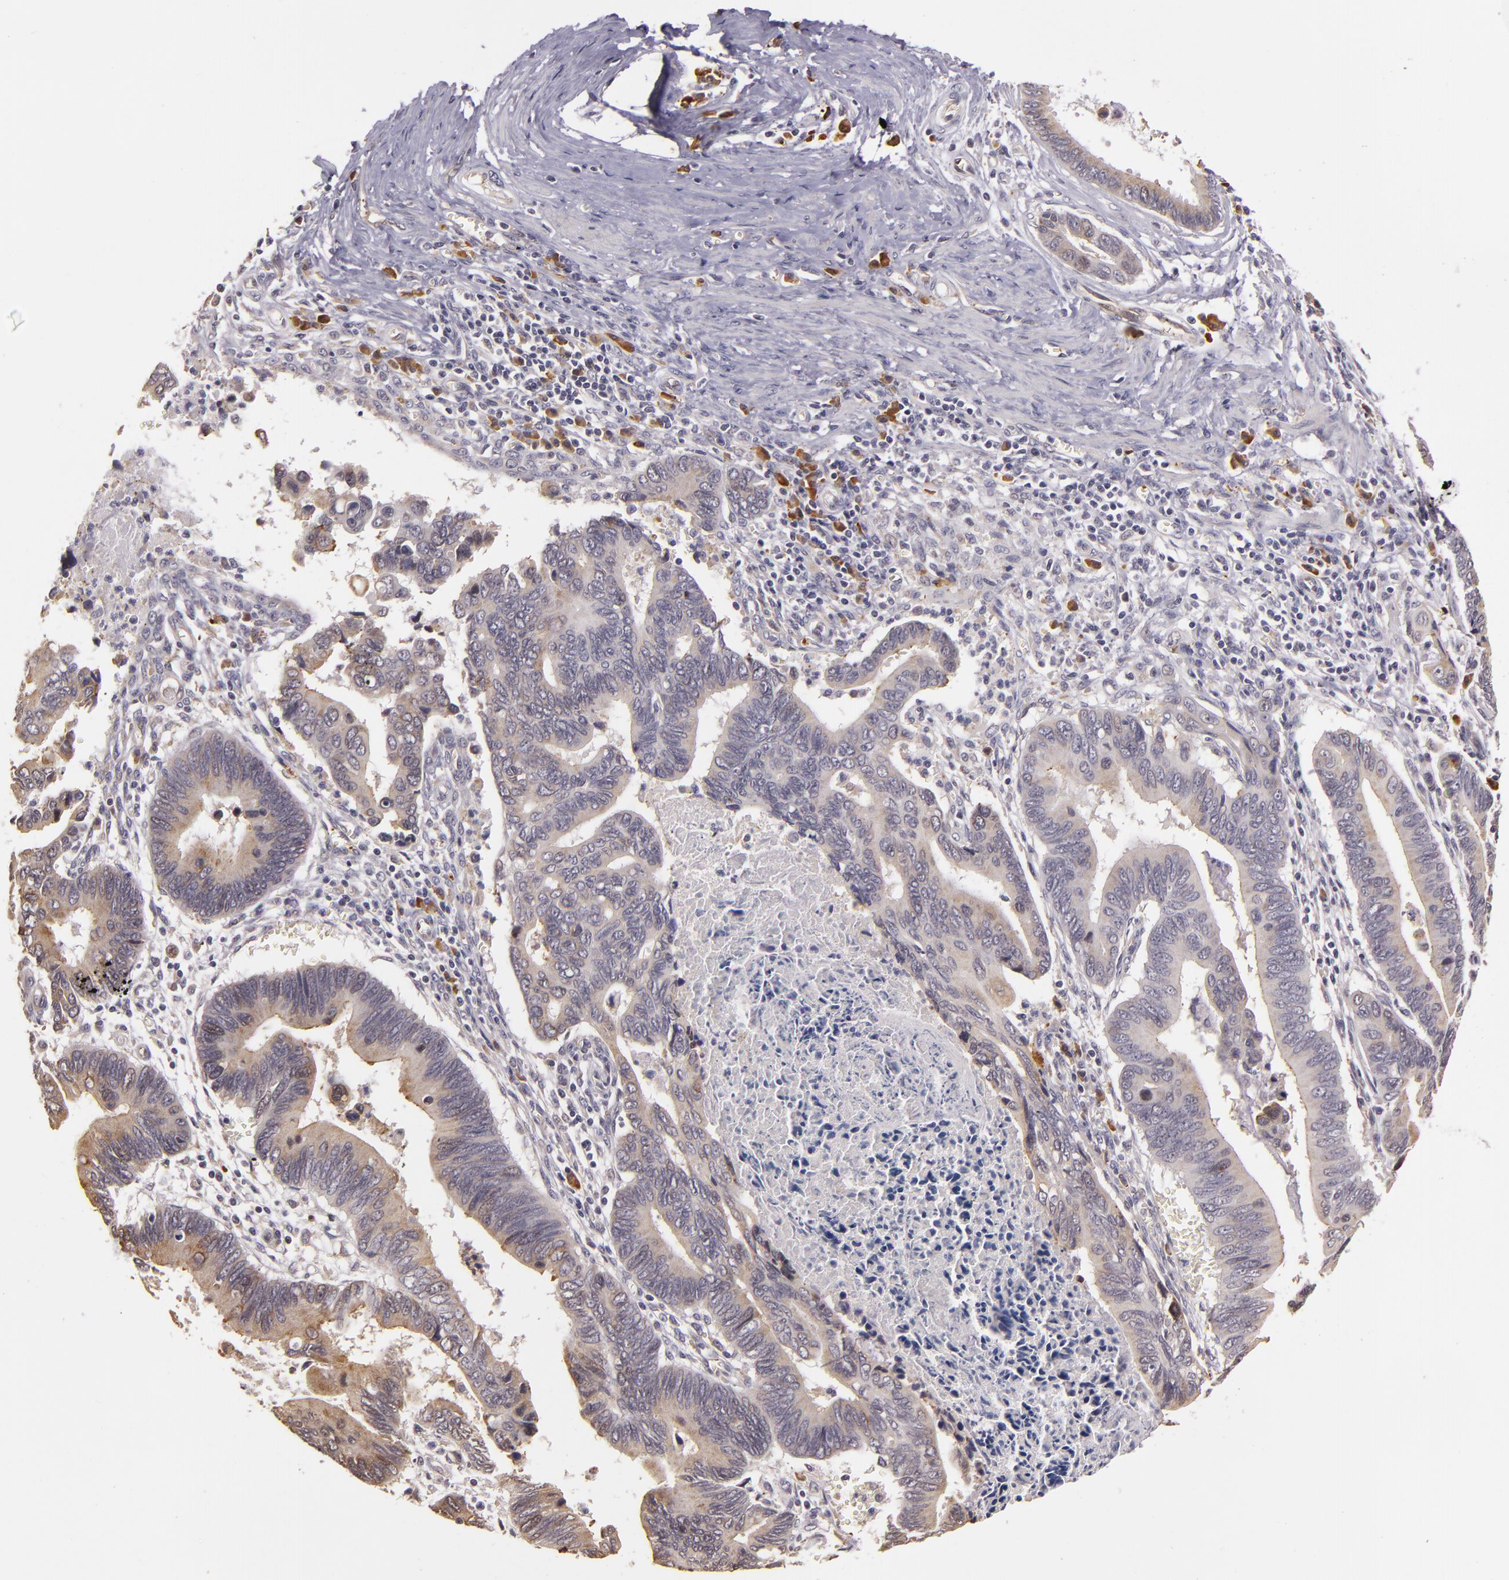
{"staining": {"intensity": "negative", "quantity": "none", "location": "none"}, "tissue": "pancreatic cancer", "cell_type": "Tumor cells", "image_type": "cancer", "snomed": [{"axis": "morphology", "description": "Adenocarcinoma, NOS"}, {"axis": "topography", "description": "Pancreas"}], "caption": "Immunohistochemical staining of human adenocarcinoma (pancreatic) exhibits no significant expression in tumor cells. (DAB immunohistochemistry with hematoxylin counter stain).", "gene": "SYTL4", "patient": {"sex": "female", "age": 70}}